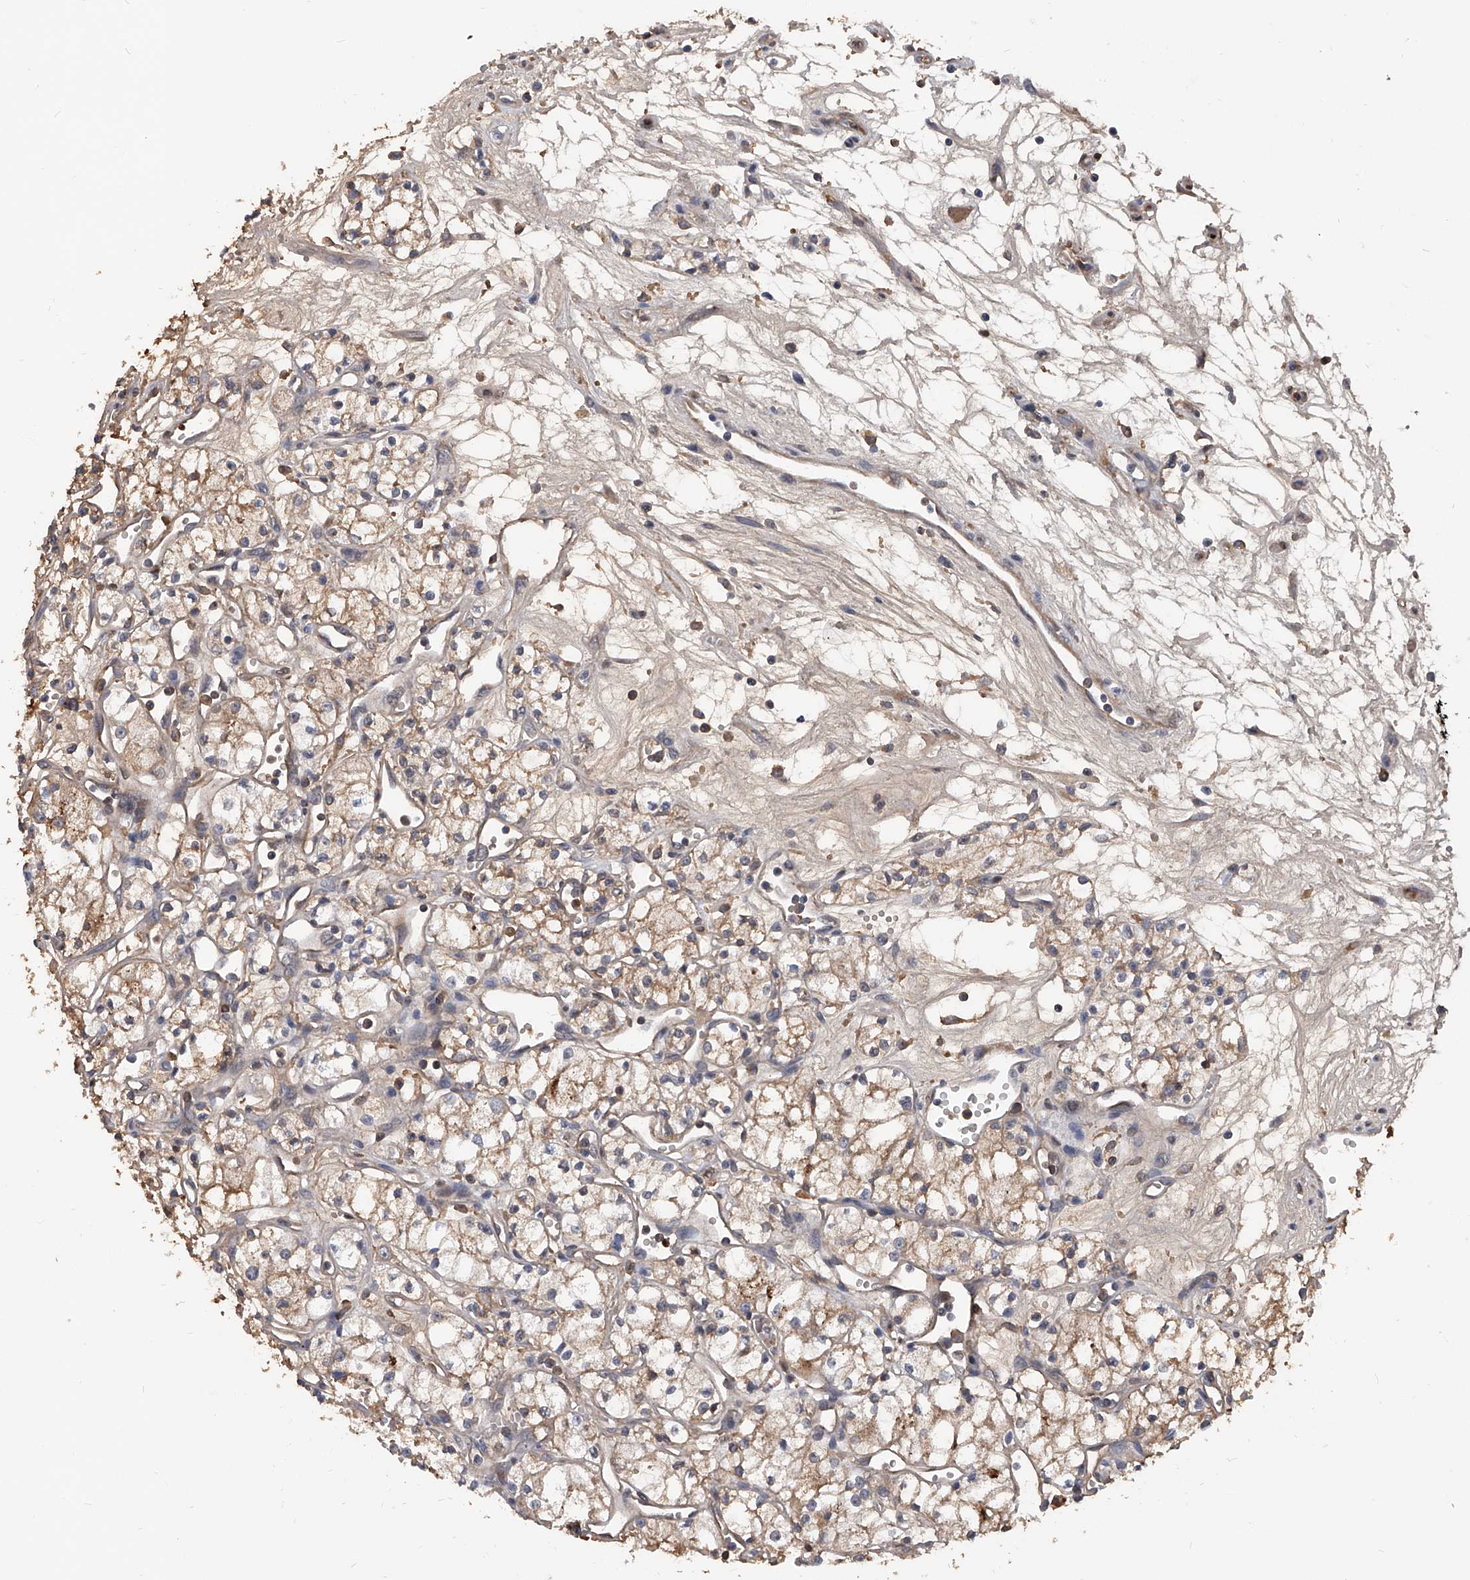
{"staining": {"intensity": "weak", "quantity": ">75%", "location": "cytoplasmic/membranous"}, "tissue": "renal cancer", "cell_type": "Tumor cells", "image_type": "cancer", "snomed": [{"axis": "morphology", "description": "Adenocarcinoma, NOS"}, {"axis": "topography", "description": "Kidney"}], "caption": "The immunohistochemical stain labels weak cytoplasmic/membranous positivity in tumor cells of renal cancer tissue.", "gene": "ZNF25", "patient": {"sex": "male", "age": 59}}